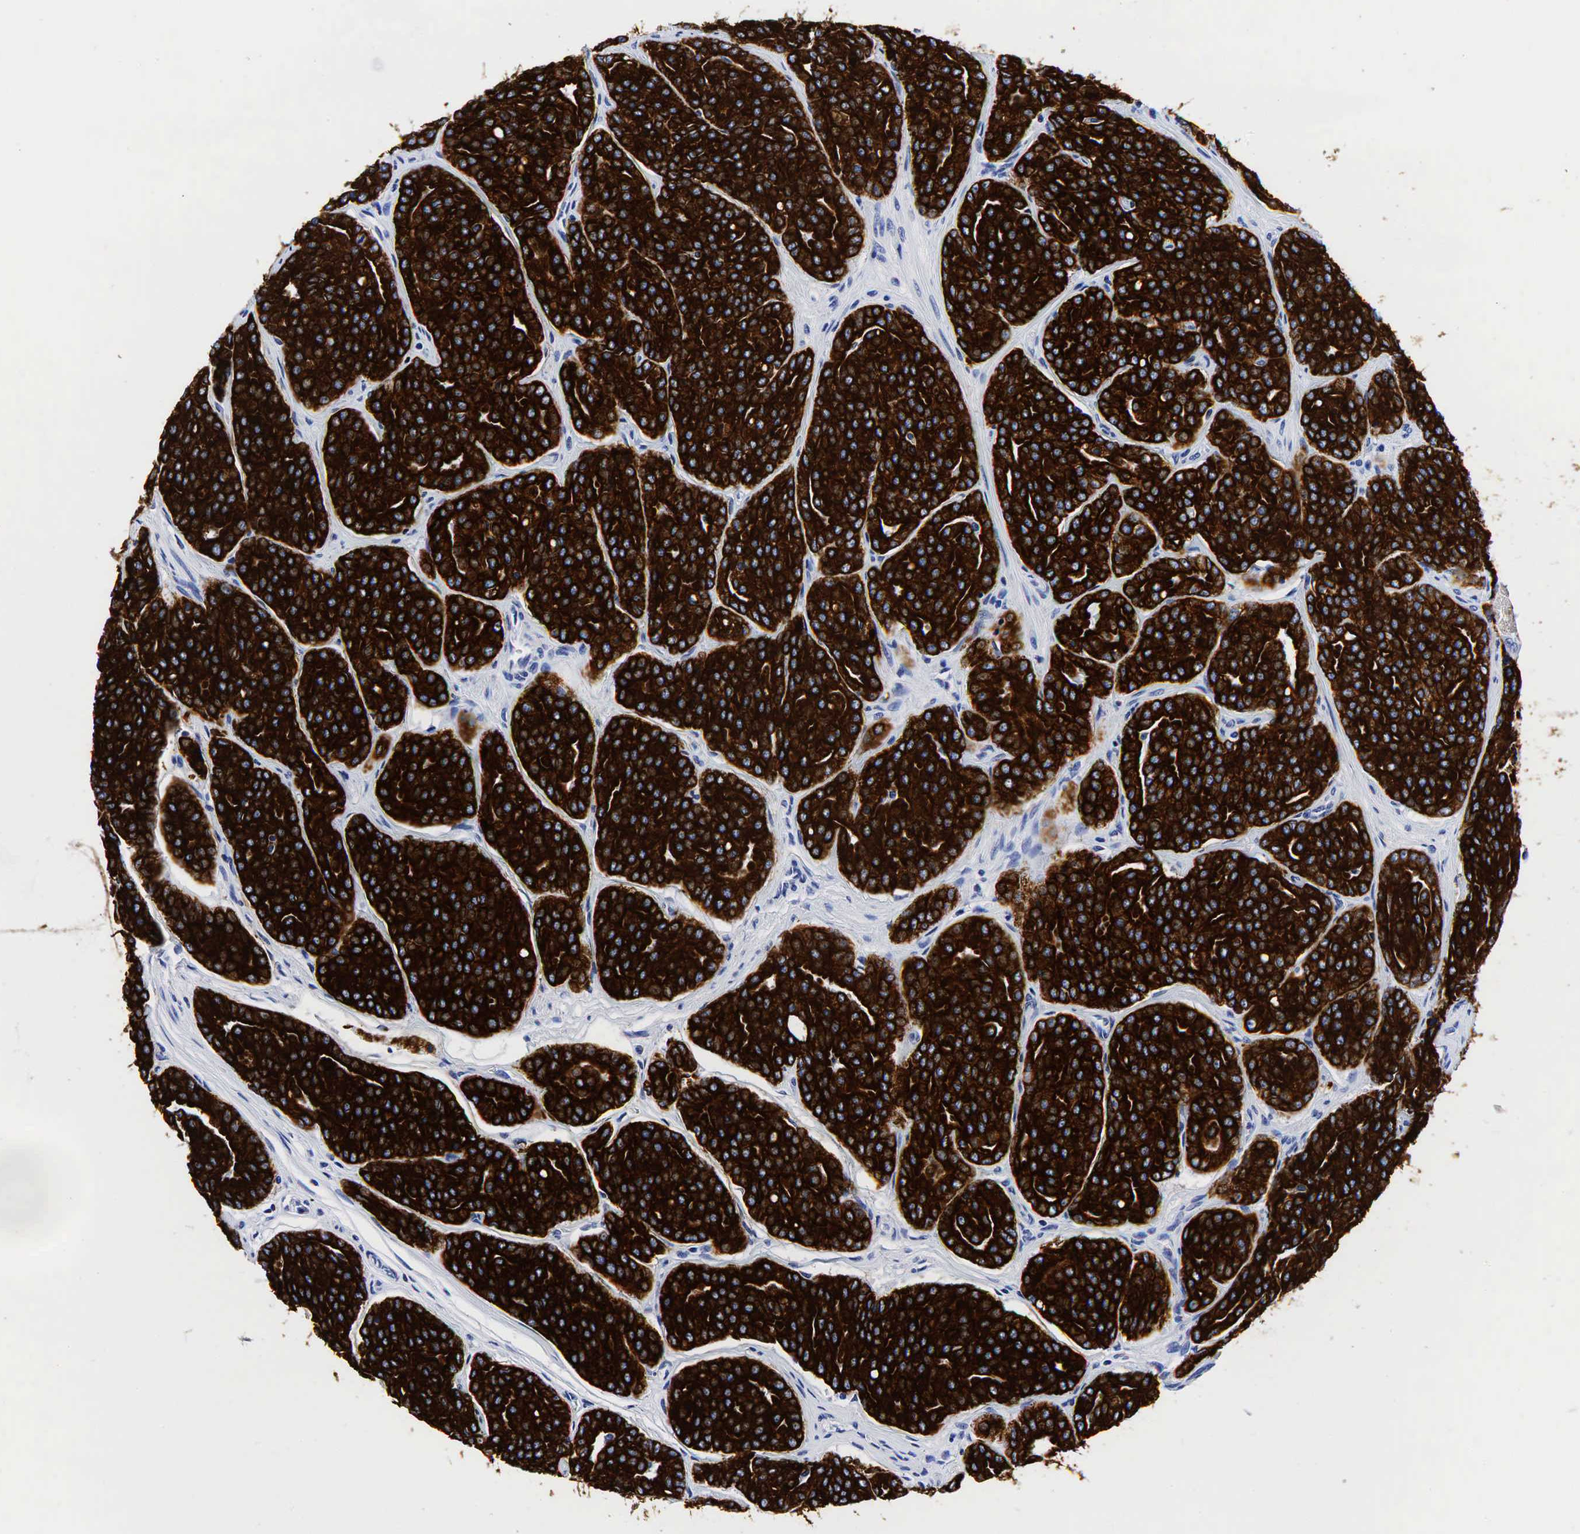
{"staining": {"intensity": "strong", "quantity": ">75%", "location": "cytoplasmic/membranous"}, "tissue": "prostate cancer", "cell_type": "Tumor cells", "image_type": "cancer", "snomed": [{"axis": "morphology", "description": "Adenocarcinoma, High grade"}, {"axis": "topography", "description": "Prostate"}], "caption": "This histopathology image displays immunohistochemistry staining of prostate cancer, with high strong cytoplasmic/membranous expression in approximately >75% of tumor cells.", "gene": "KRT18", "patient": {"sex": "male", "age": 64}}